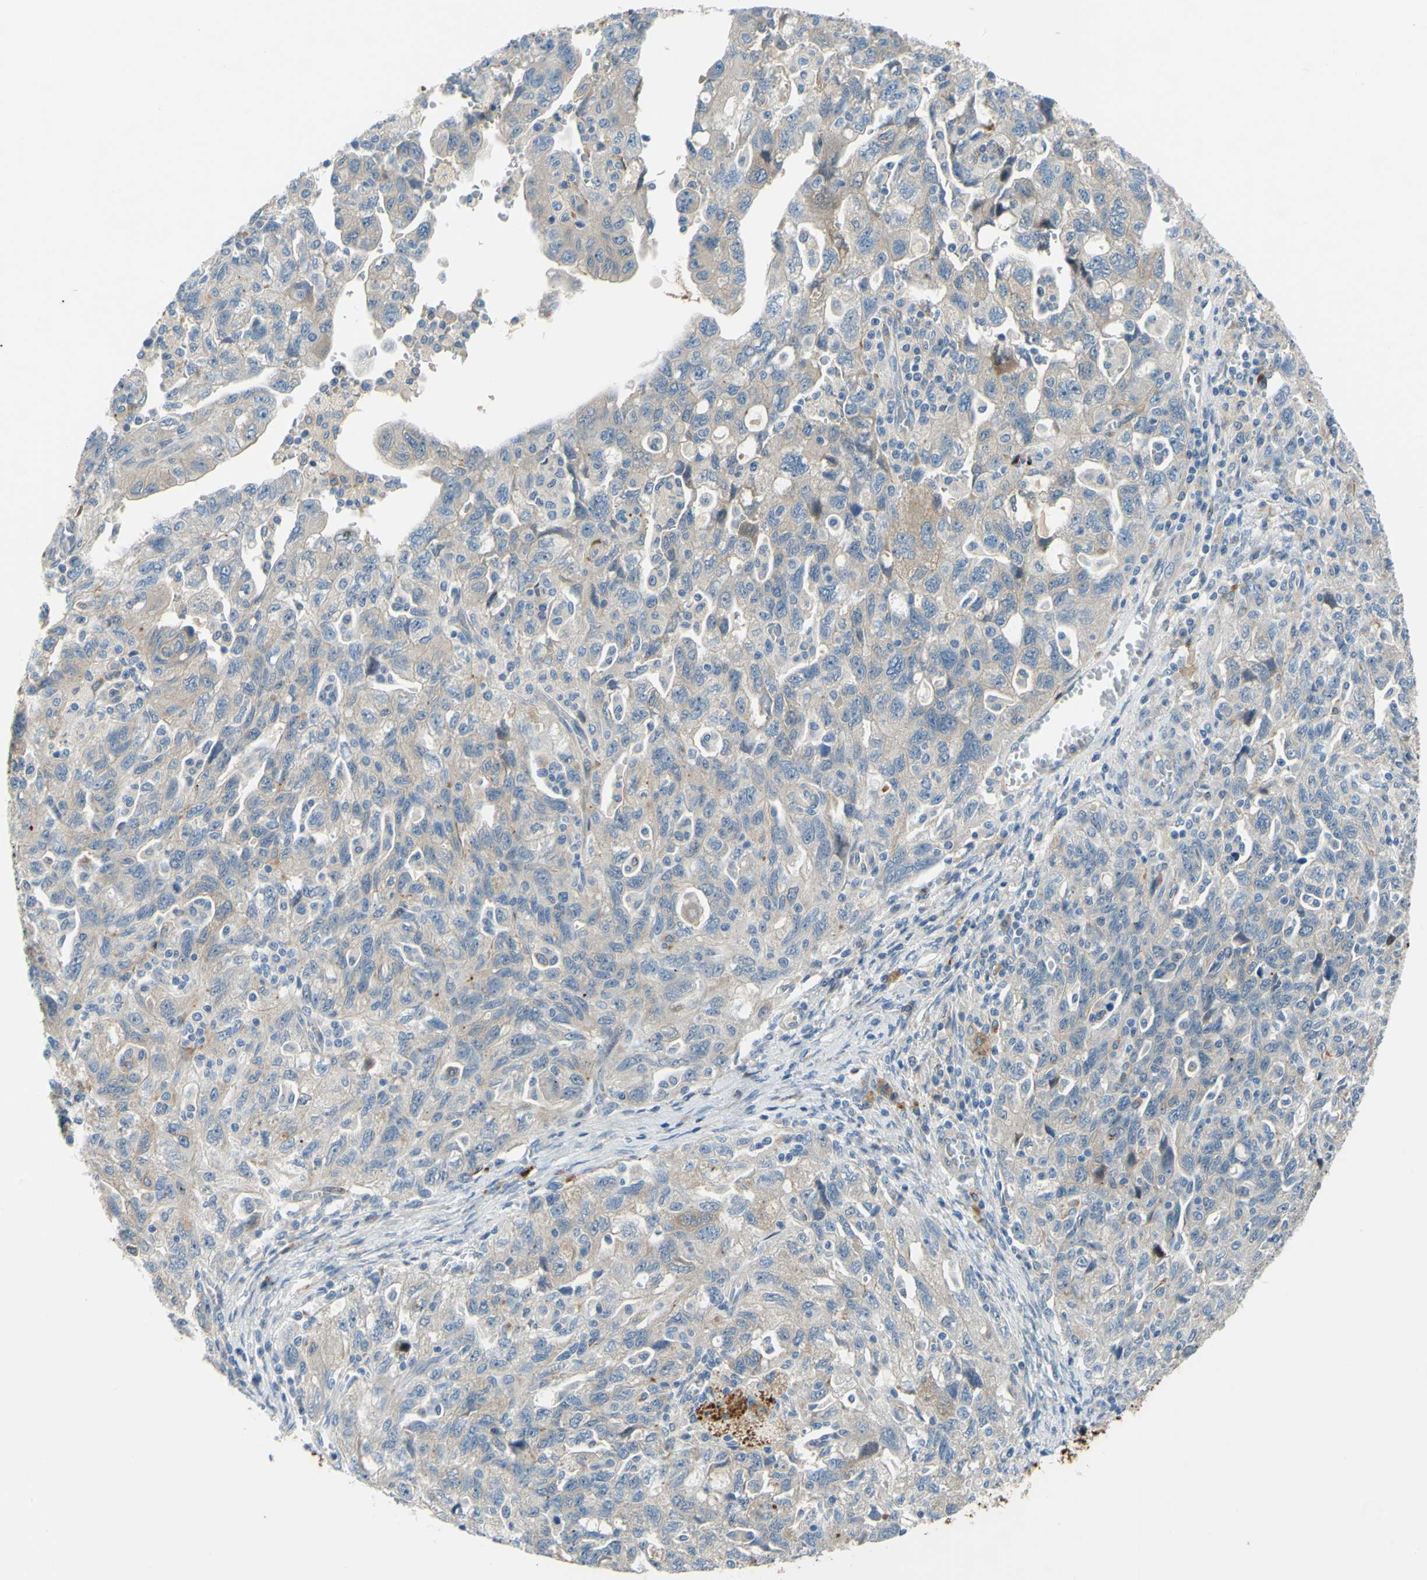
{"staining": {"intensity": "weak", "quantity": "25%-75%", "location": "cytoplasmic/membranous"}, "tissue": "ovarian cancer", "cell_type": "Tumor cells", "image_type": "cancer", "snomed": [{"axis": "morphology", "description": "Carcinoma, NOS"}, {"axis": "morphology", "description": "Cystadenocarcinoma, serous, NOS"}, {"axis": "topography", "description": "Ovary"}], "caption": "Ovarian serous cystadenocarcinoma was stained to show a protein in brown. There is low levels of weak cytoplasmic/membranous positivity in approximately 25%-75% of tumor cells. (DAB = brown stain, brightfield microscopy at high magnification).", "gene": "ARHGAP1", "patient": {"sex": "female", "age": 69}}